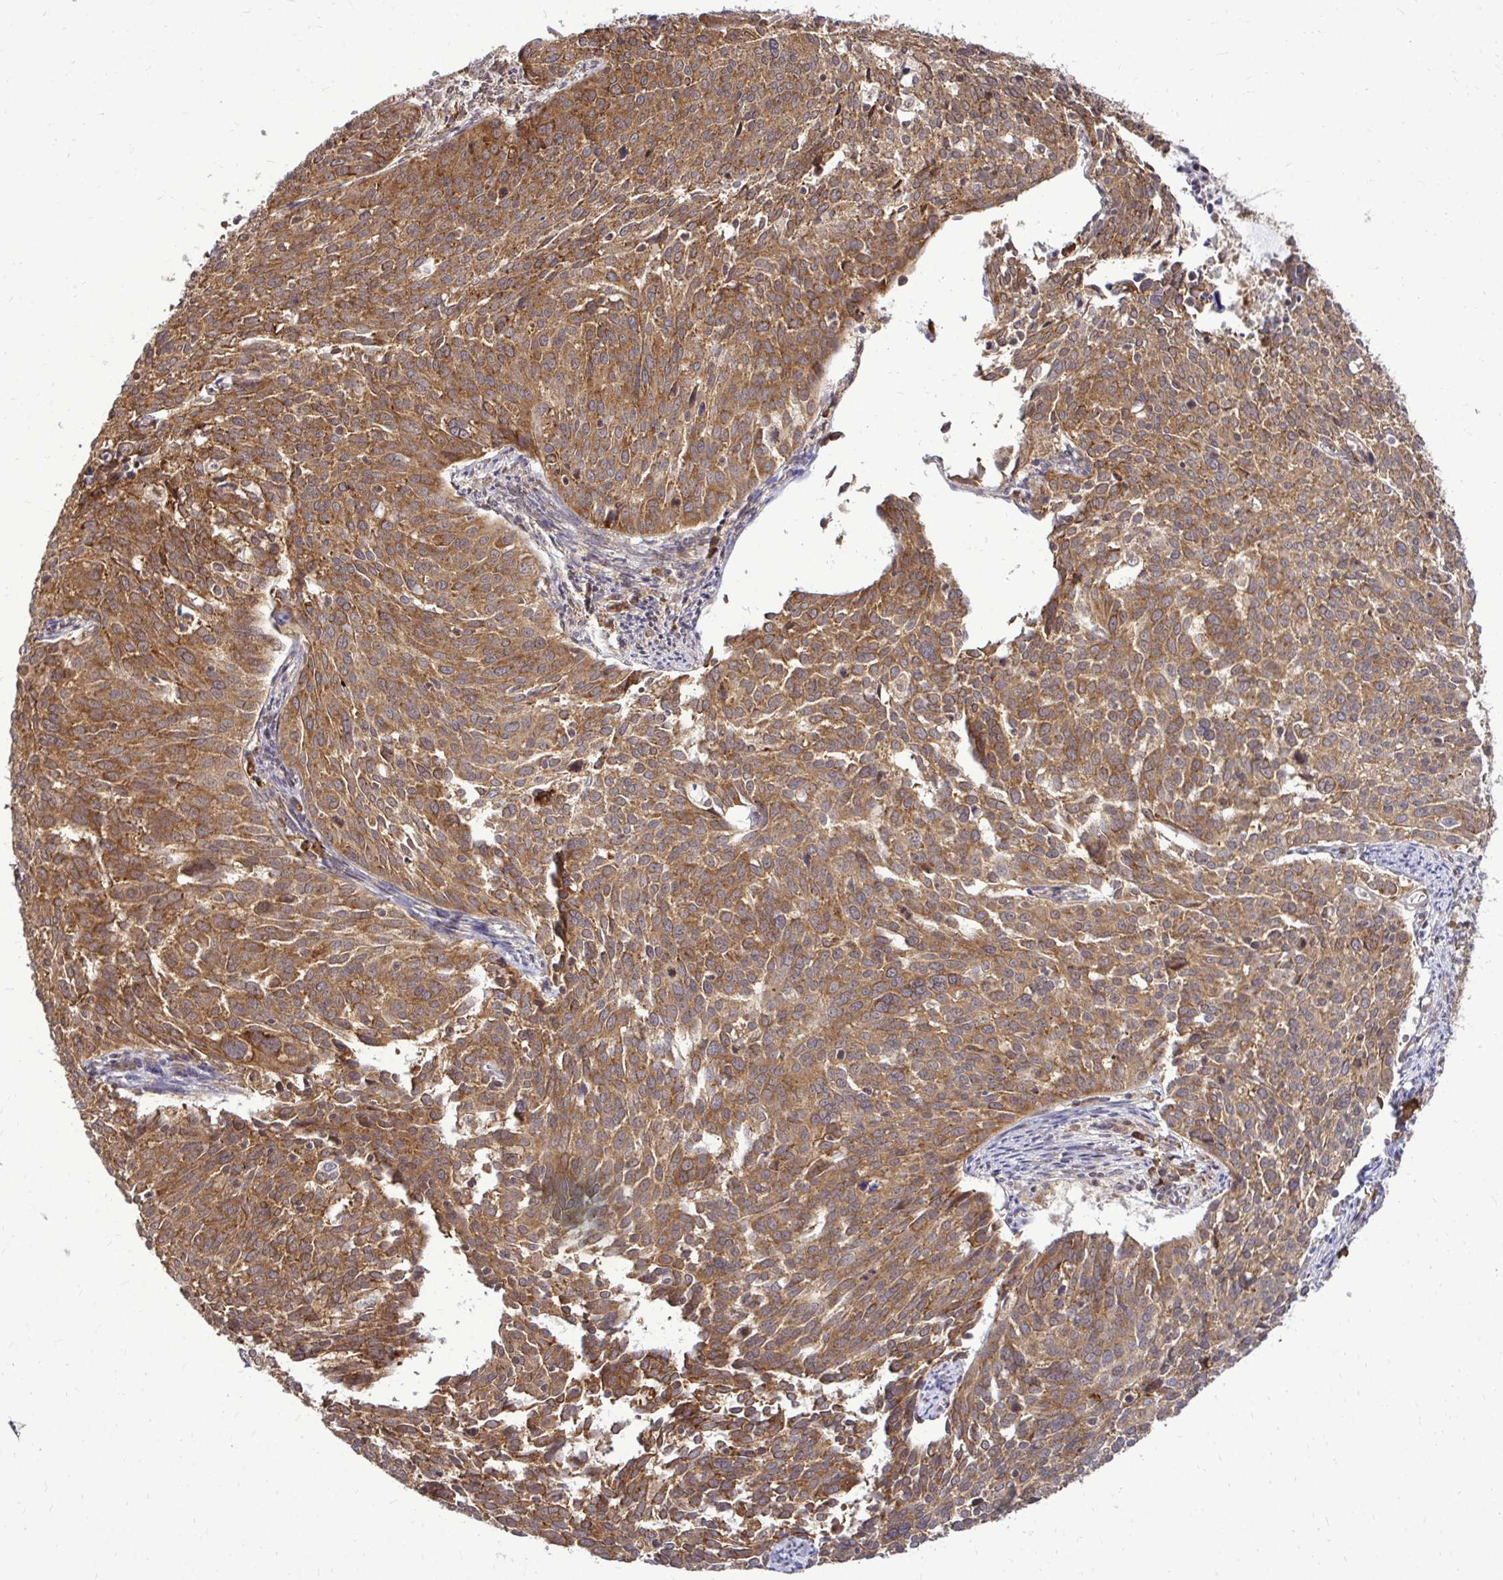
{"staining": {"intensity": "moderate", "quantity": ">75%", "location": "cytoplasmic/membranous"}, "tissue": "cervical cancer", "cell_type": "Tumor cells", "image_type": "cancer", "snomed": [{"axis": "morphology", "description": "Squamous cell carcinoma, NOS"}, {"axis": "topography", "description": "Cervix"}], "caption": "IHC histopathology image of neoplastic tissue: cervical cancer stained using IHC reveals medium levels of moderate protein expression localized specifically in the cytoplasmic/membranous of tumor cells, appearing as a cytoplasmic/membranous brown color.", "gene": "FMR1", "patient": {"sex": "female", "age": 39}}